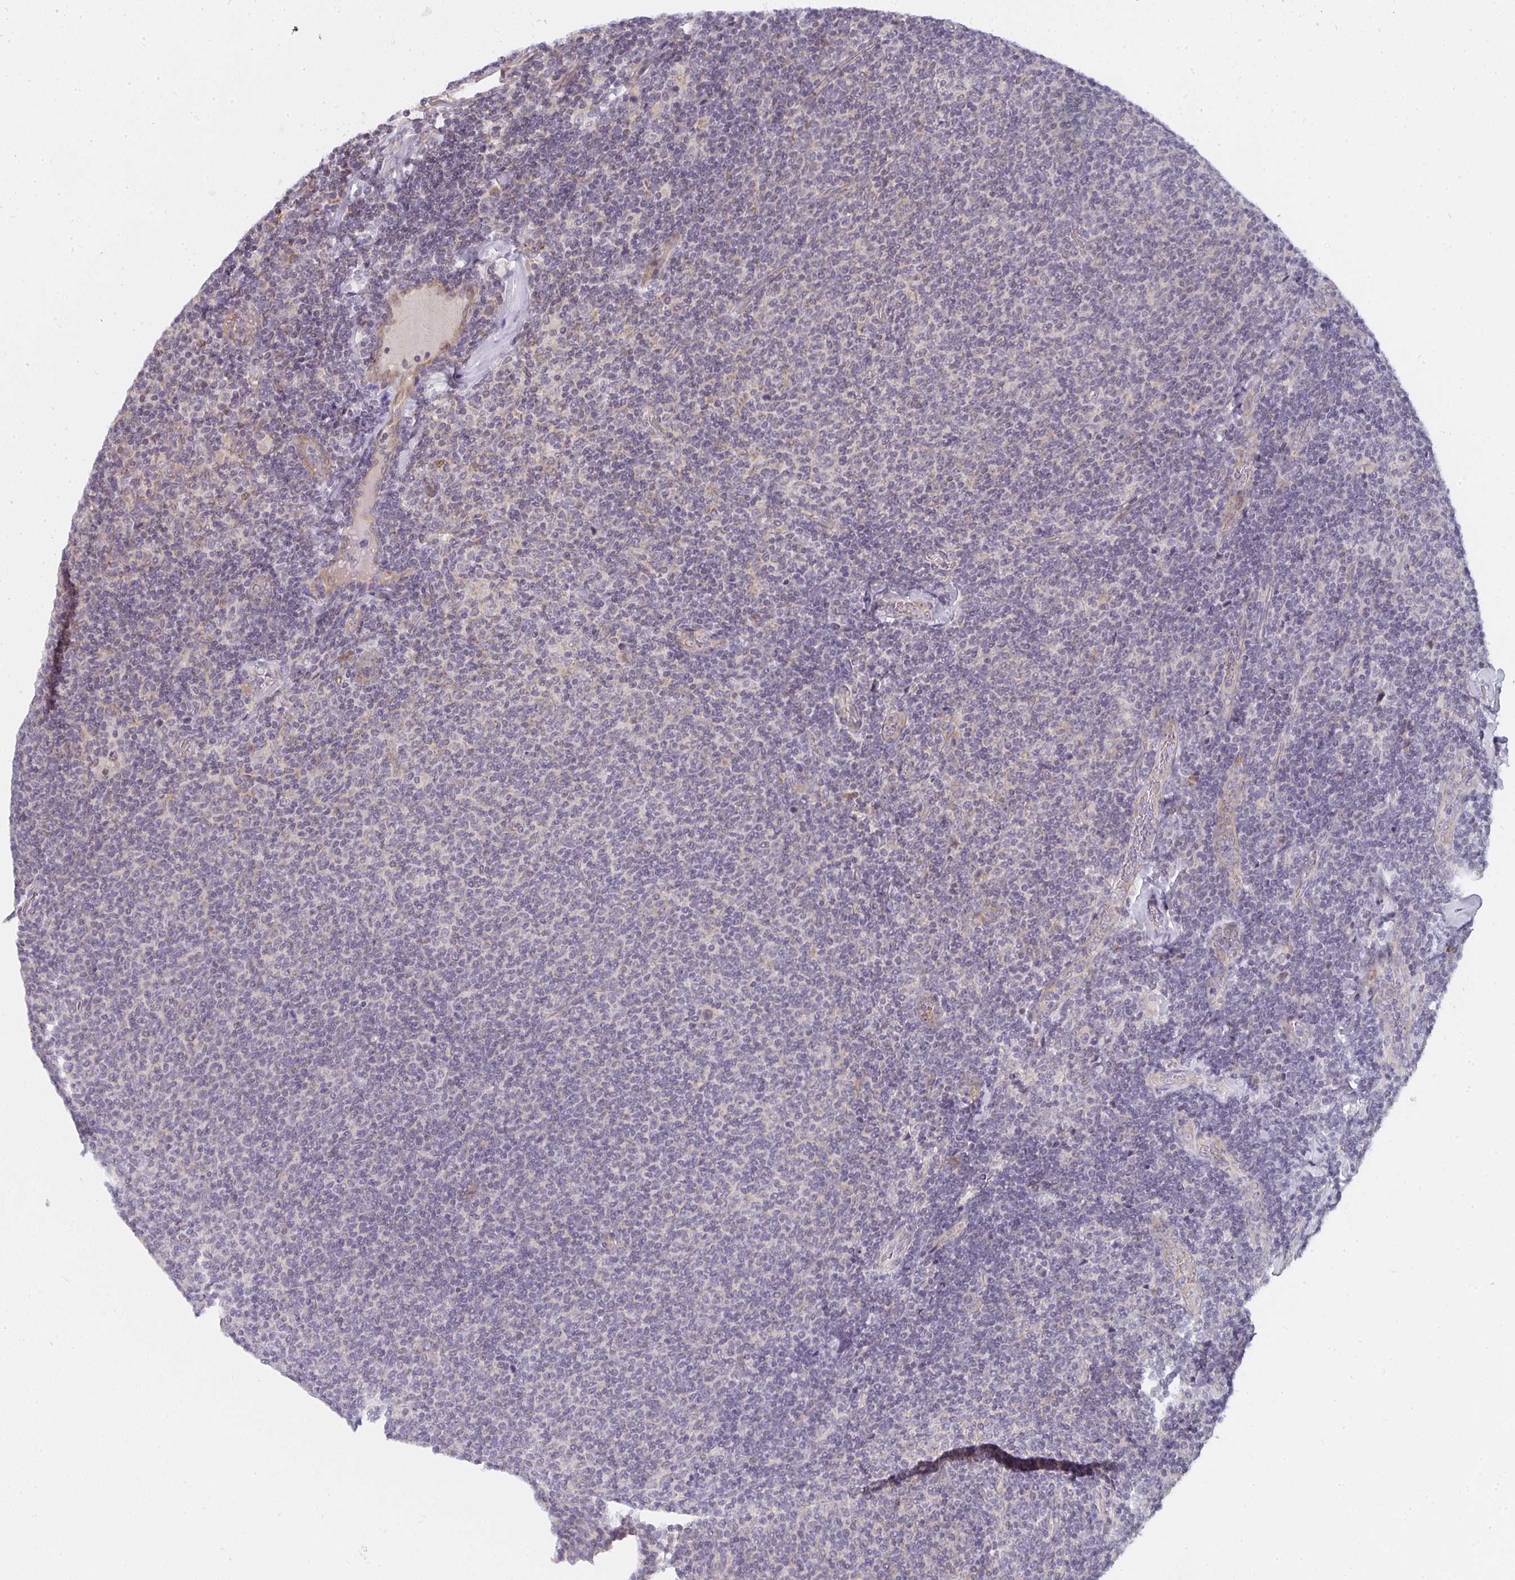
{"staining": {"intensity": "negative", "quantity": "none", "location": "none"}, "tissue": "lymphoma", "cell_type": "Tumor cells", "image_type": "cancer", "snomed": [{"axis": "morphology", "description": "Malignant lymphoma, non-Hodgkin's type, Low grade"}, {"axis": "topography", "description": "Lymph node"}], "caption": "A histopathology image of human malignant lymphoma, non-Hodgkin's type (low-grade) is negative for staining in tumor cells.", "gene": "CTHRC1", "patient": {"sex": "male", "age": 52}}